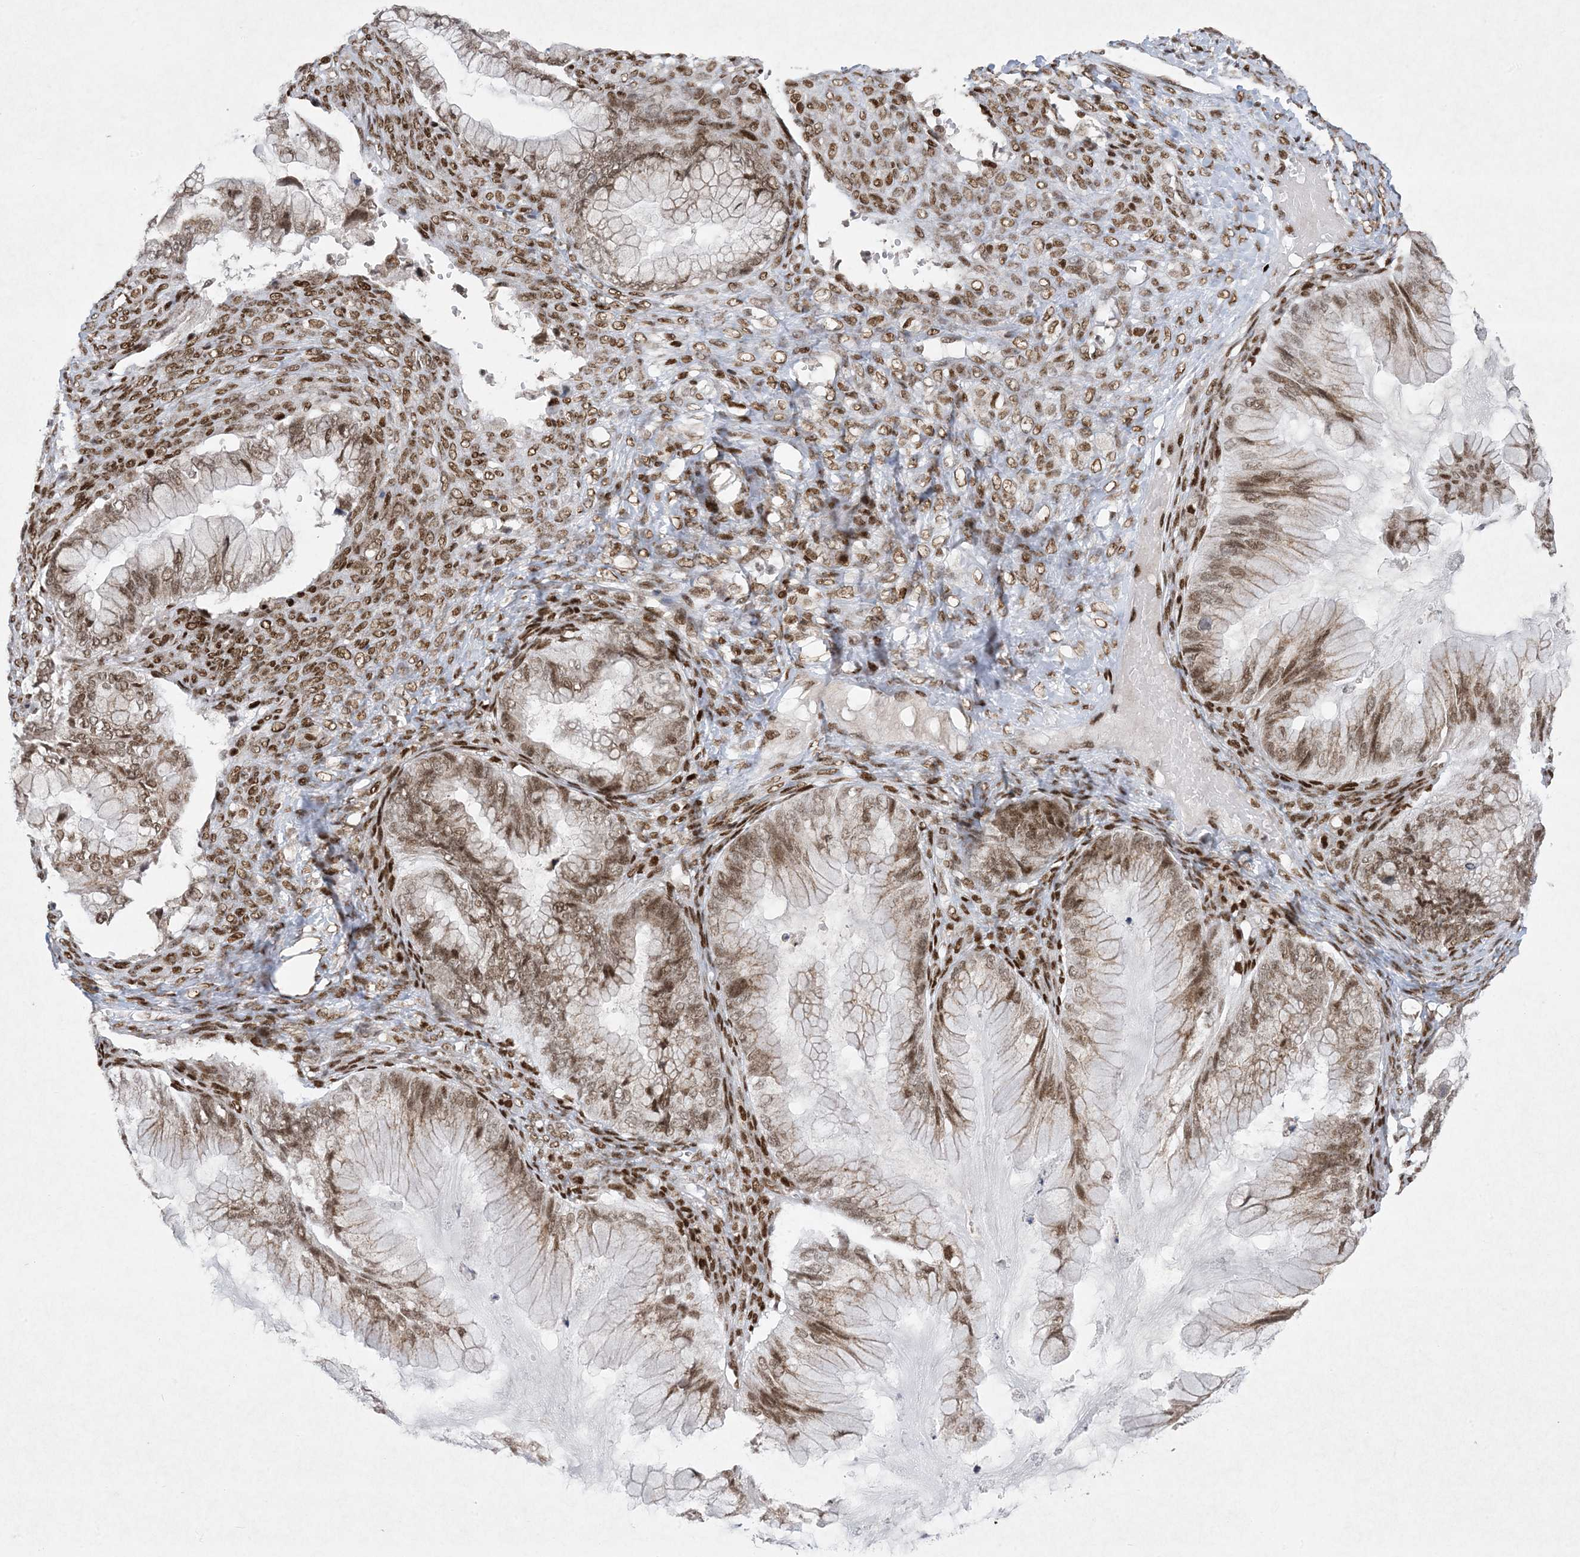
{"staining": {"intensity": "moderate", "quantity": ">75%", "location": "nuclear"}, "tissue": "ovarian cancer", "cell_type": "Tumor cells", "image_type": "cancer", "snomed": [{"axis": "morphology", "description": "Cystadenocarcinoma, mucinous, NOS"}, {"axis": "topography", "description": "Ovary"}], "caption": "A histopathology image of human ovarian cancer (mucinous cystadenocarcinoma) stained for a protein reveals moderate nuclear brown staining in tumor cells.", "gene": "PKNOX2", "patient": {"sex": "female", "age": 36}}